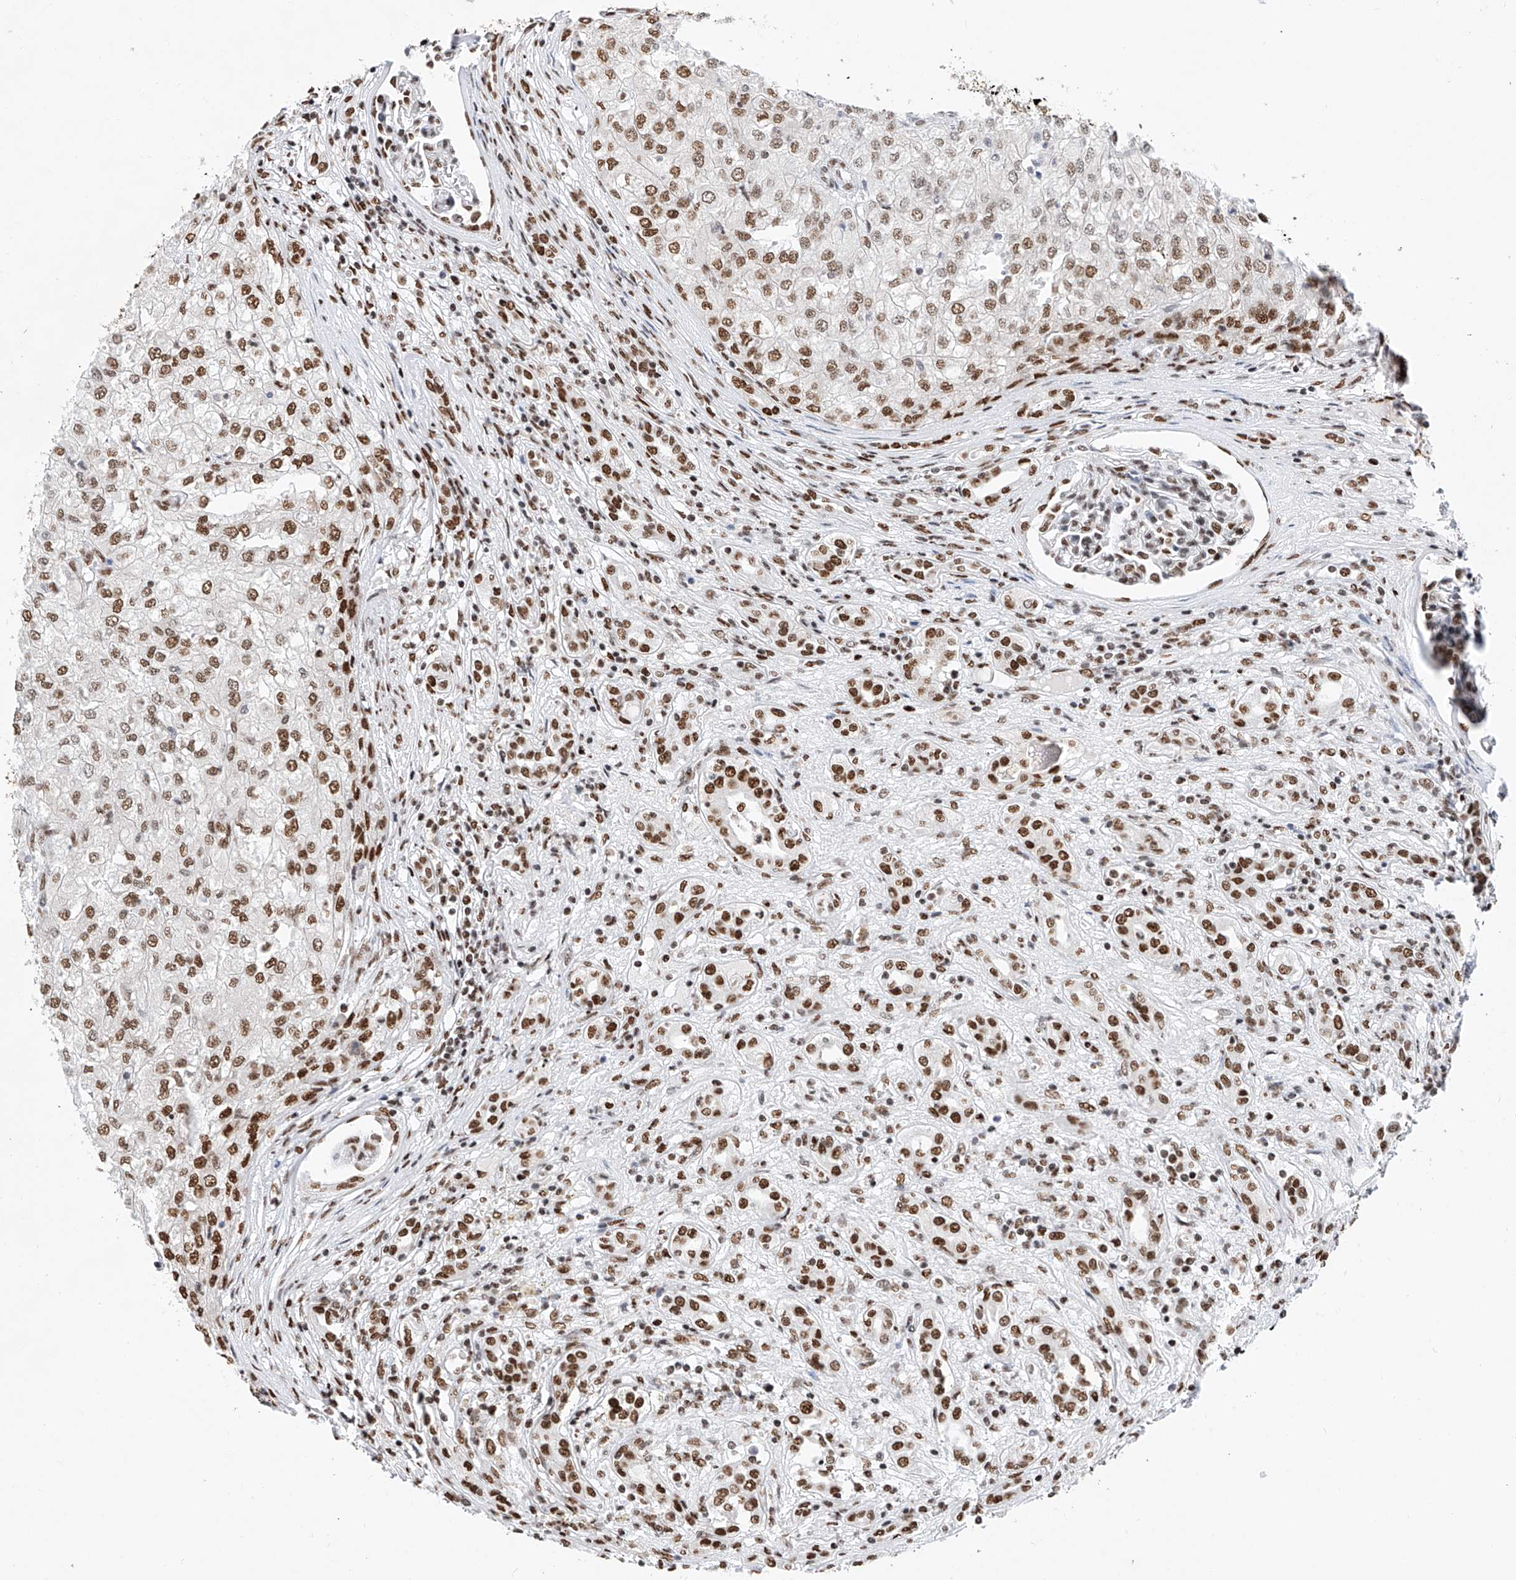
{"staining": {"intensity": "moderate", "quantity": ">75%", "location": "nuclear"}, "tissue": "renal cancer", "cell_type": "Tumor cells", "image_type": "cancer", "snomed": [{"axis": "morphology", "description": "Adenocarcinoma, NOS"}, {"axis": "topography", "description": "Kidney"}], "caption": "This is an image of immunohistochemistry staining of renal cancer, which shows moderate expression in the nuclear of tumor cells.", "gene": "SRSF6", "patient": {"sex": "female", "age": 54}}